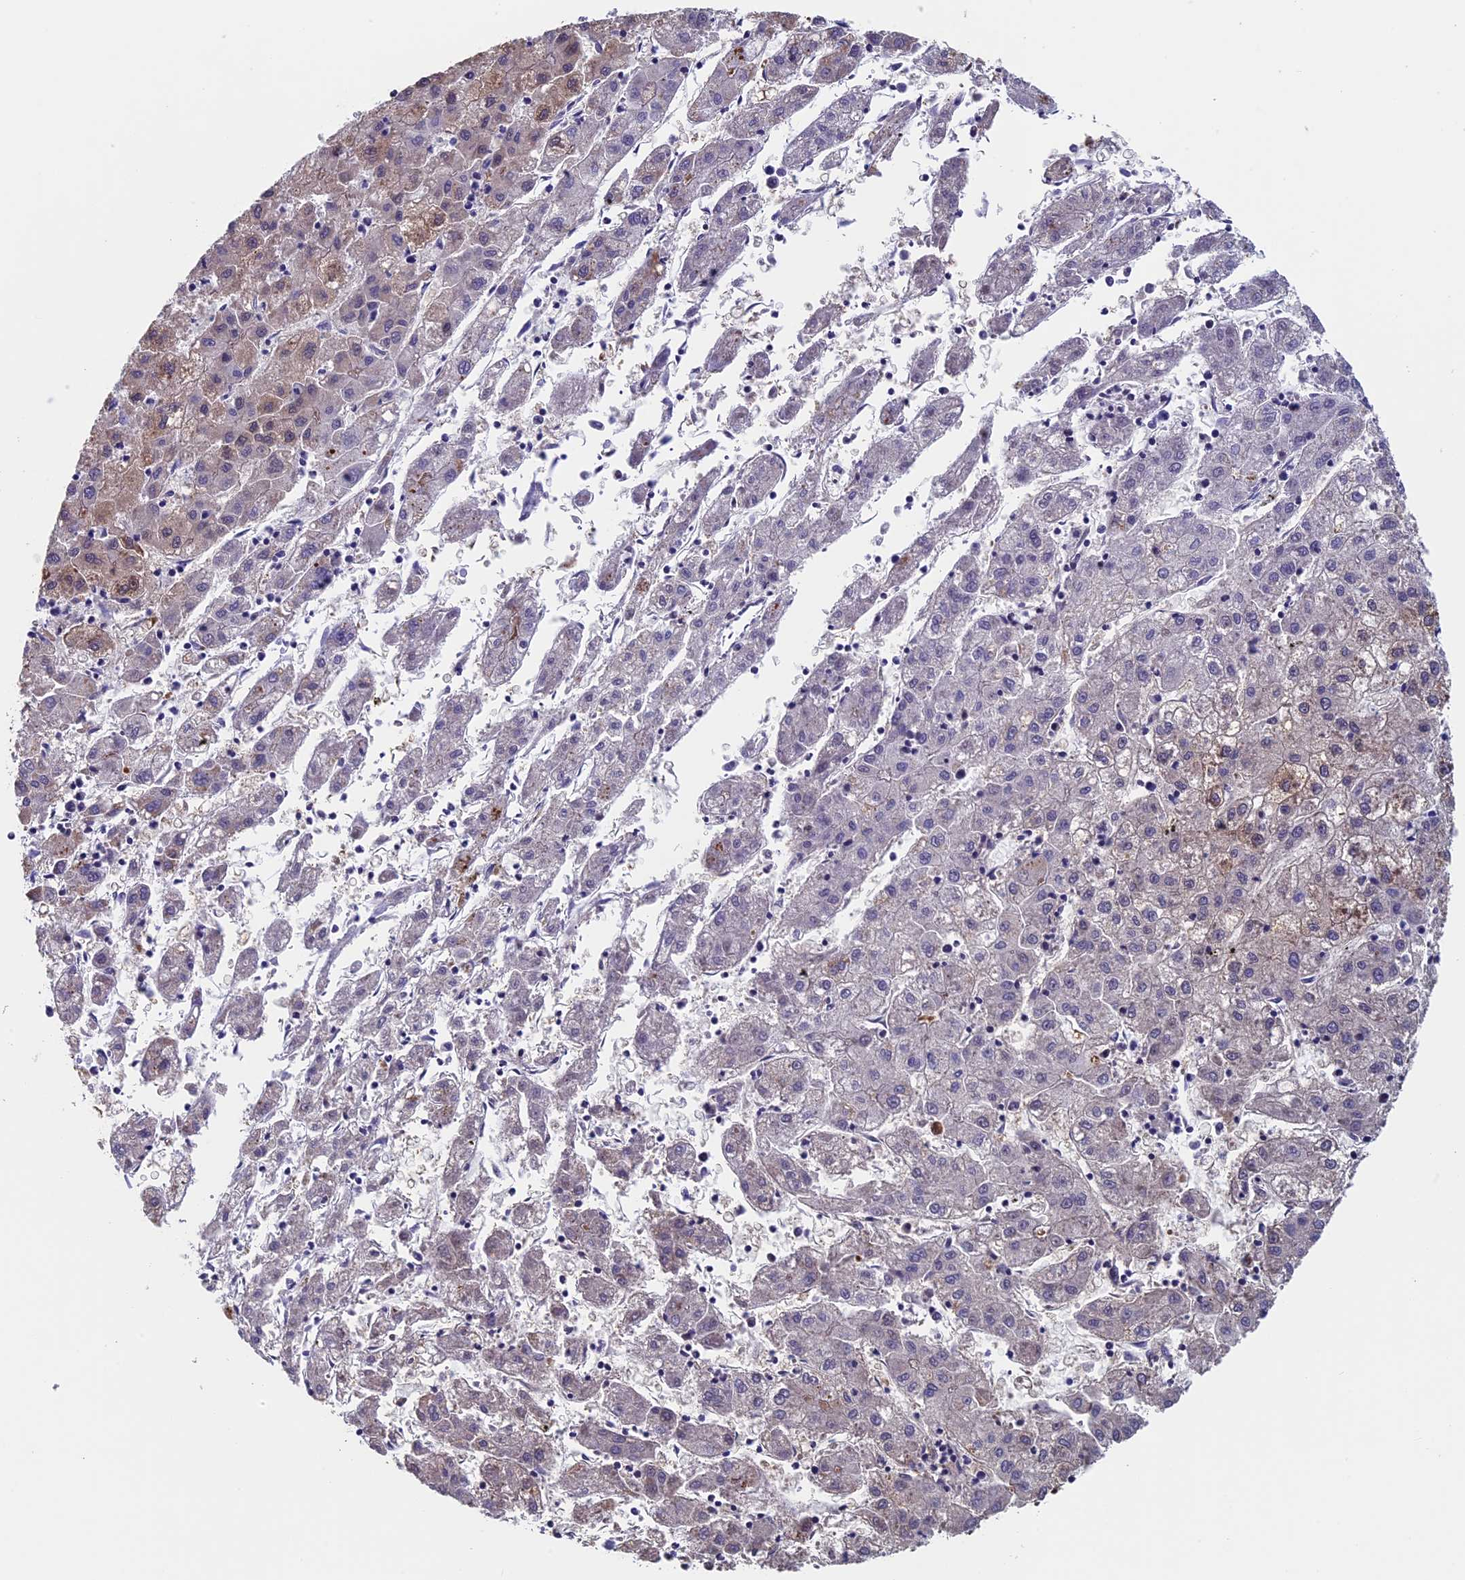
{"staining": {"intensity": "moderate", "quantity": "<25%", "location": "cytoplasmic/membranous"}, "tissue": "liver cancer", "cell_type": "Tumor cells", "image_type": "cancer", "snomed": [{"axis": "morphology", "description": "Carcinoma, Hepatocellular, NOS"}, {"axis": "topography", "description": "Liver"}], "caption": "There is low levels of moderate cytoplasmic/membranous staining in tumor cells of liver cancer (hepatocellular carcinoma), as demonstrated by immunohistochemical staining (brown color).", "gene": "ADH7", "patient": {"sex": "male", "age": 72}}